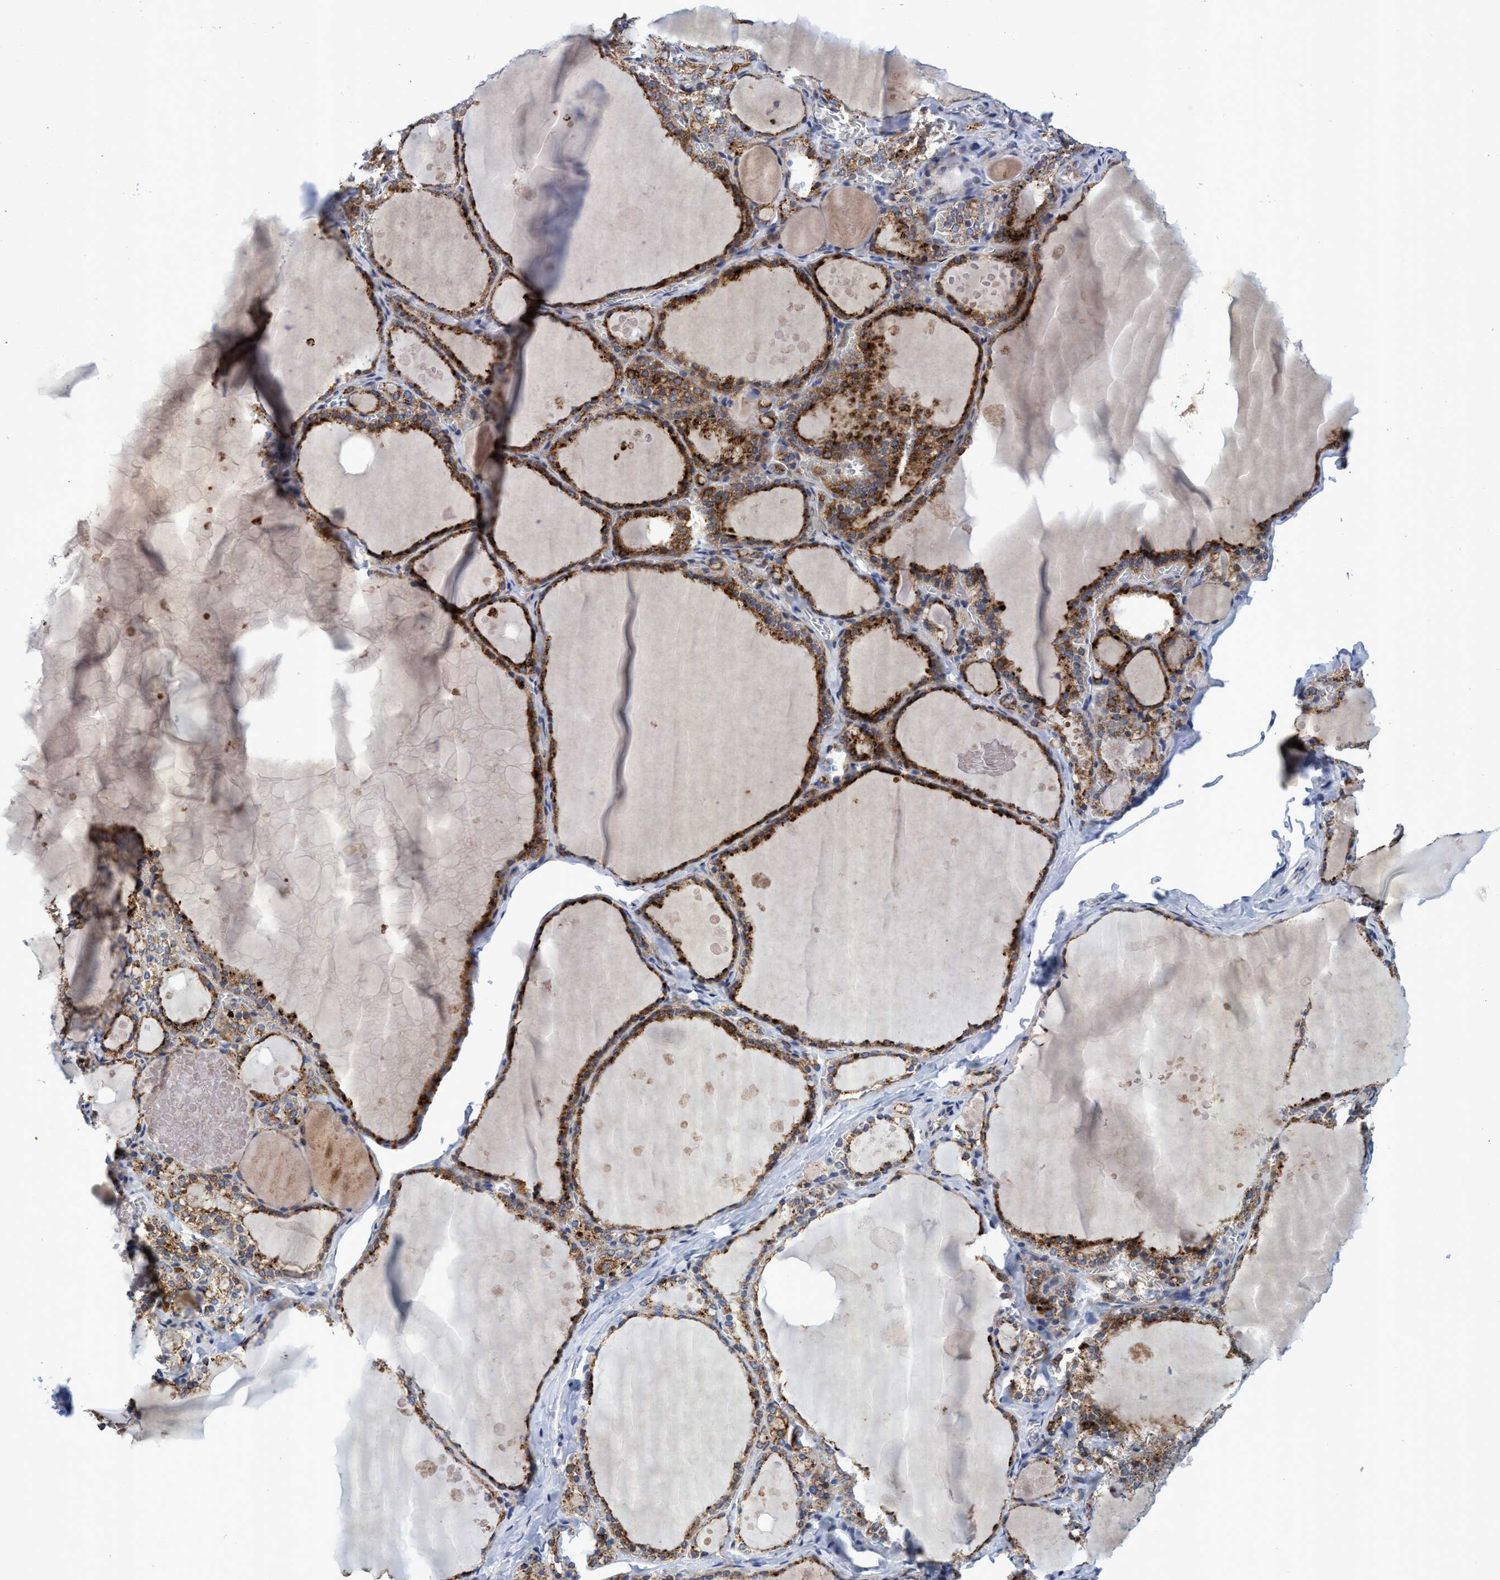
{"staining": {"intensity": "moderate", "quantity": ">75%", "location": "cytoplasmic/membranous"}, "tissue": "thyroid gland", "cell_type": "Glandular cells", "image_type": "normal", "snomed": [{"axis": "morphology", "description": "Normal tissue, NOS"}, {"axis": "topography", "description": "Thyroid gland"}], "caption": "A micrograph of thyroid gland stained for a protein displays moderate cytoplasmic/membranous brown staining in glandular cells. (Stains: DAB (3,3'-diaminobenzidine) in brown, nuclei in blue, Microscopy: brightfield microscopy at high magnification).", "gene": "NAT16", "patient": {"sex": "male", "age": 56}}